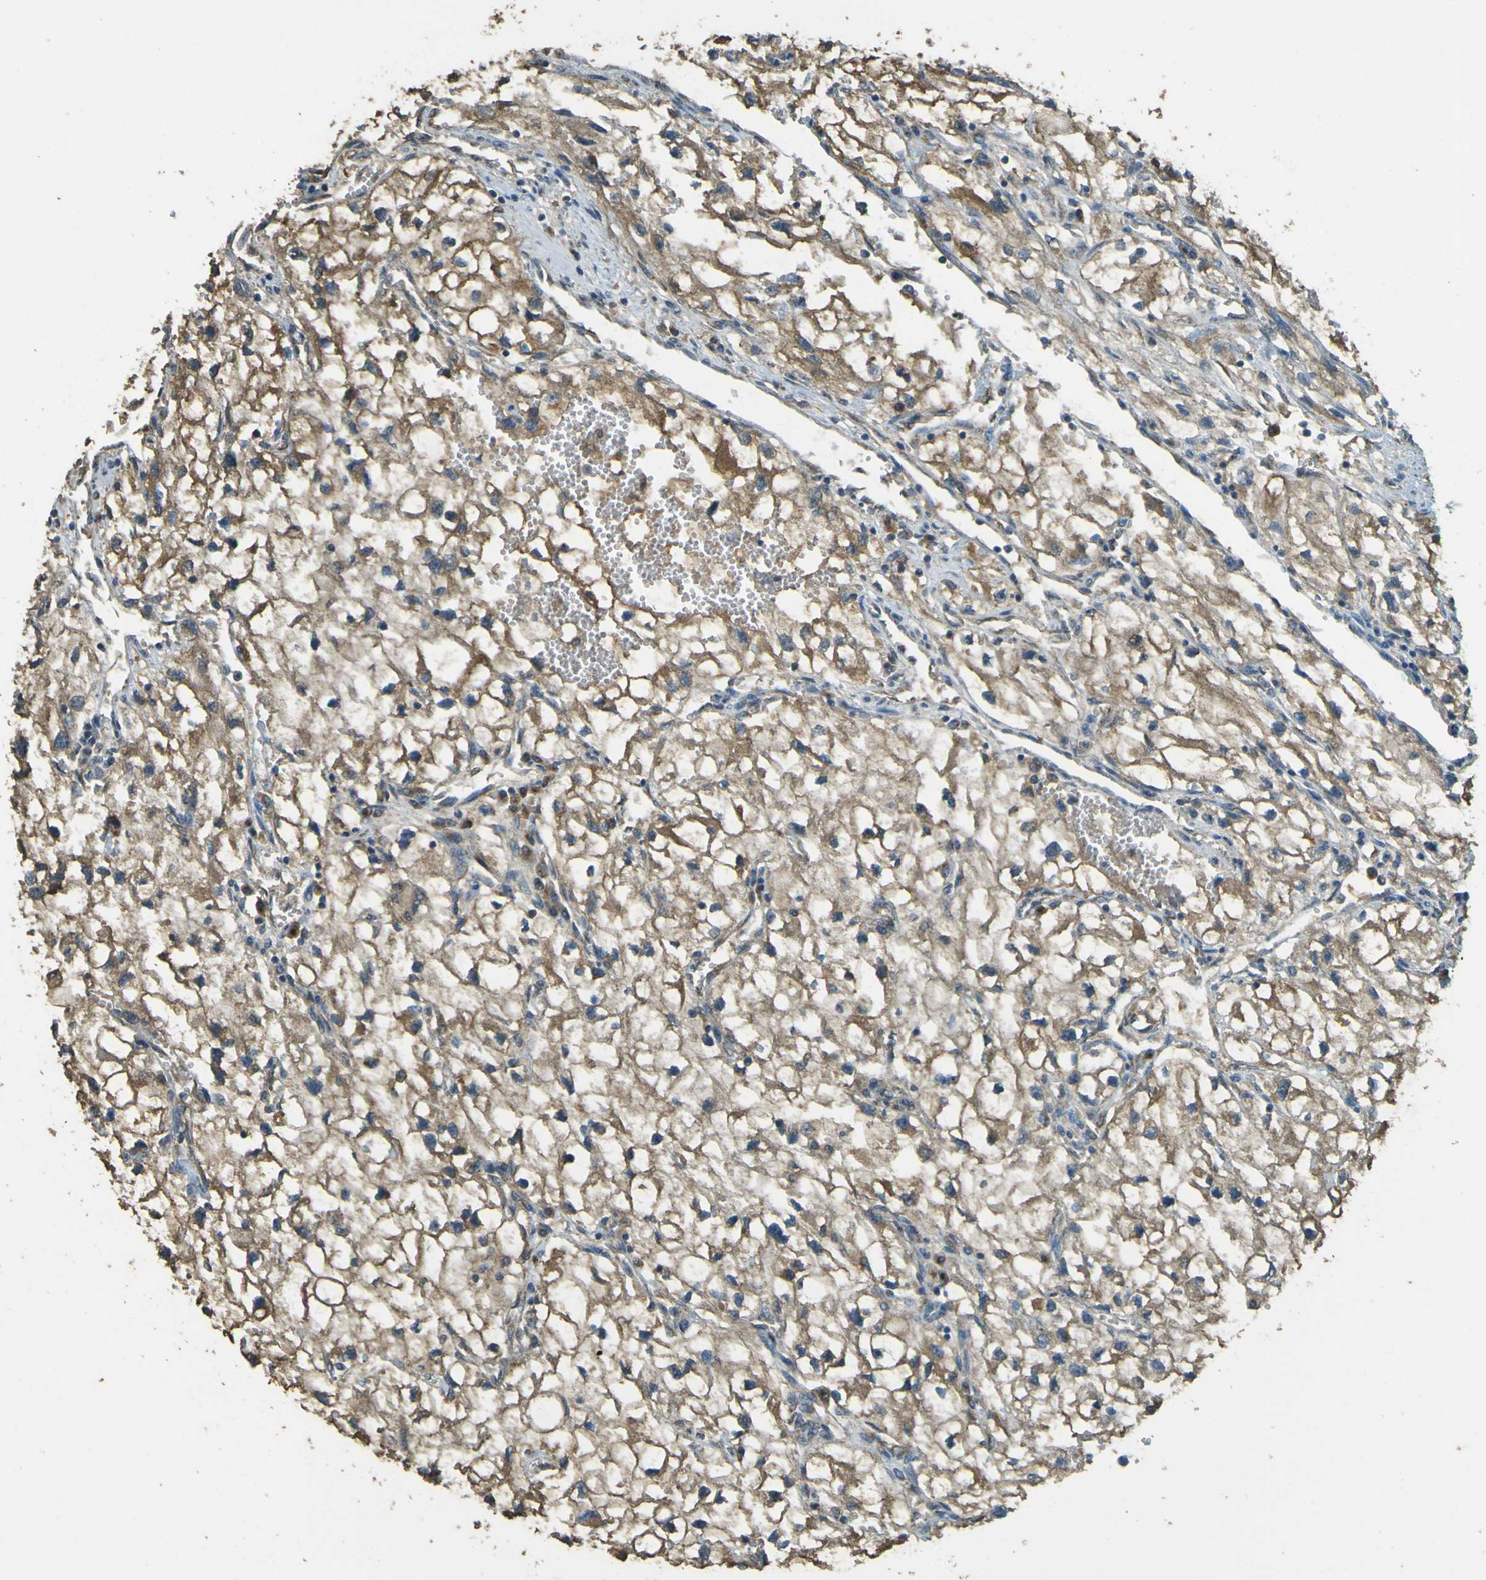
{"staining": {"intensity": "moderate", "quantity": ">75%", "location": "cytoplasmic/membranous"}, "tissue": "renal cancer", "cell_type": "Tumor cells", "image_type": "cancer", "snomed": [{"axis": "morphology", "description": "Adenocarcinoma, NOS"}, {"axis": "topography", "description": "Kidney"}], "caption": "Human adenocarcinoma (renal) stained with a protein marker exhibits moderate staining in tumor cells.", "gene": "GOLGA1", "patient": {"sex": "female", "age": 70}}